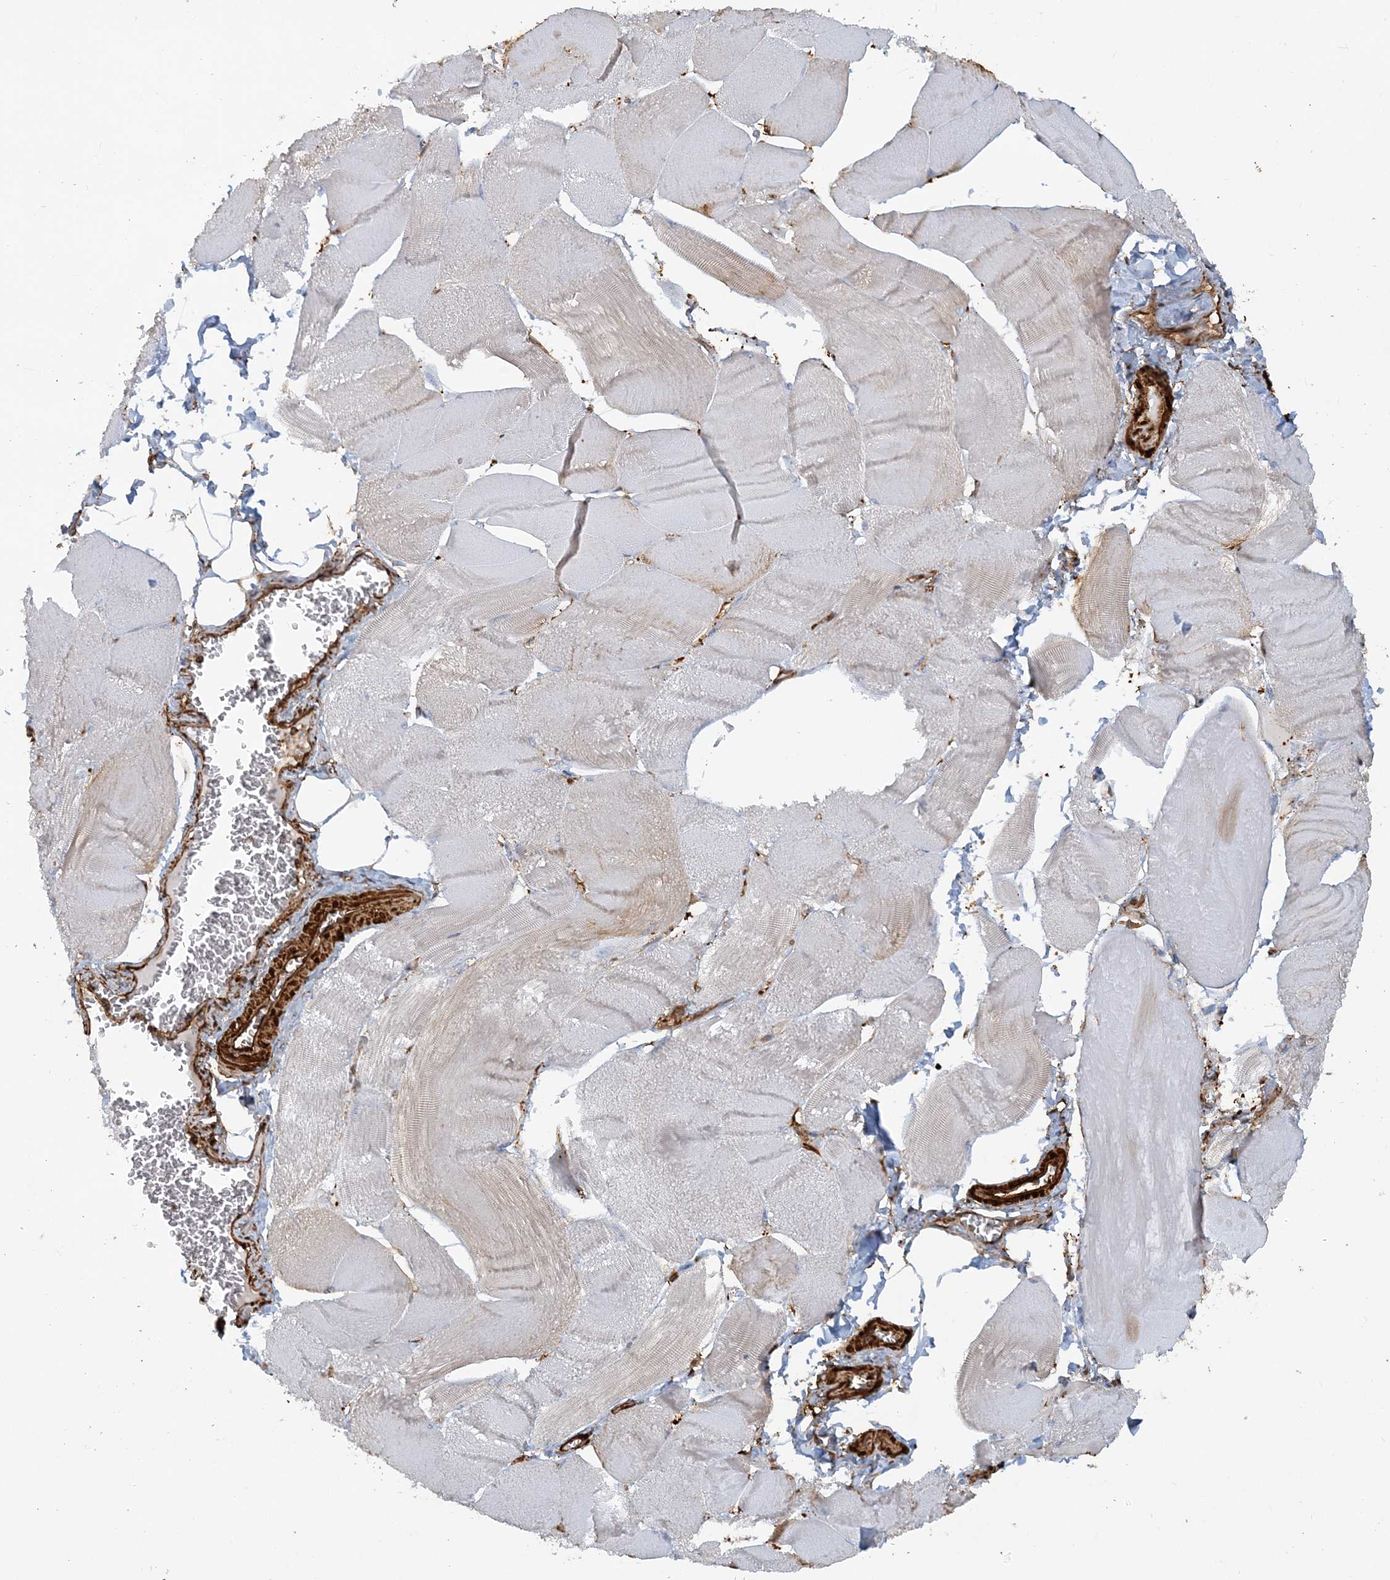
{"staining": {"intensity": "negative", "quantity": "none", "location": "none"}, "tissue": "skeletal muscle", "cell_type": "Myocytes", "image_type": "normal", "snomed": [{"axis": "morphology", "description": "Normal tissue, NOS"}, {"axis": "morphology", "description": "Basal cell carcinoma"}, {"axis": "topography", "description": "Skeletal muscle"}], "caption": "The micrograph reveals no significant staining in myocytes of skeletal muscle.", "gene": "DSTN", "patient": {"sex": "female", "age": 64}}